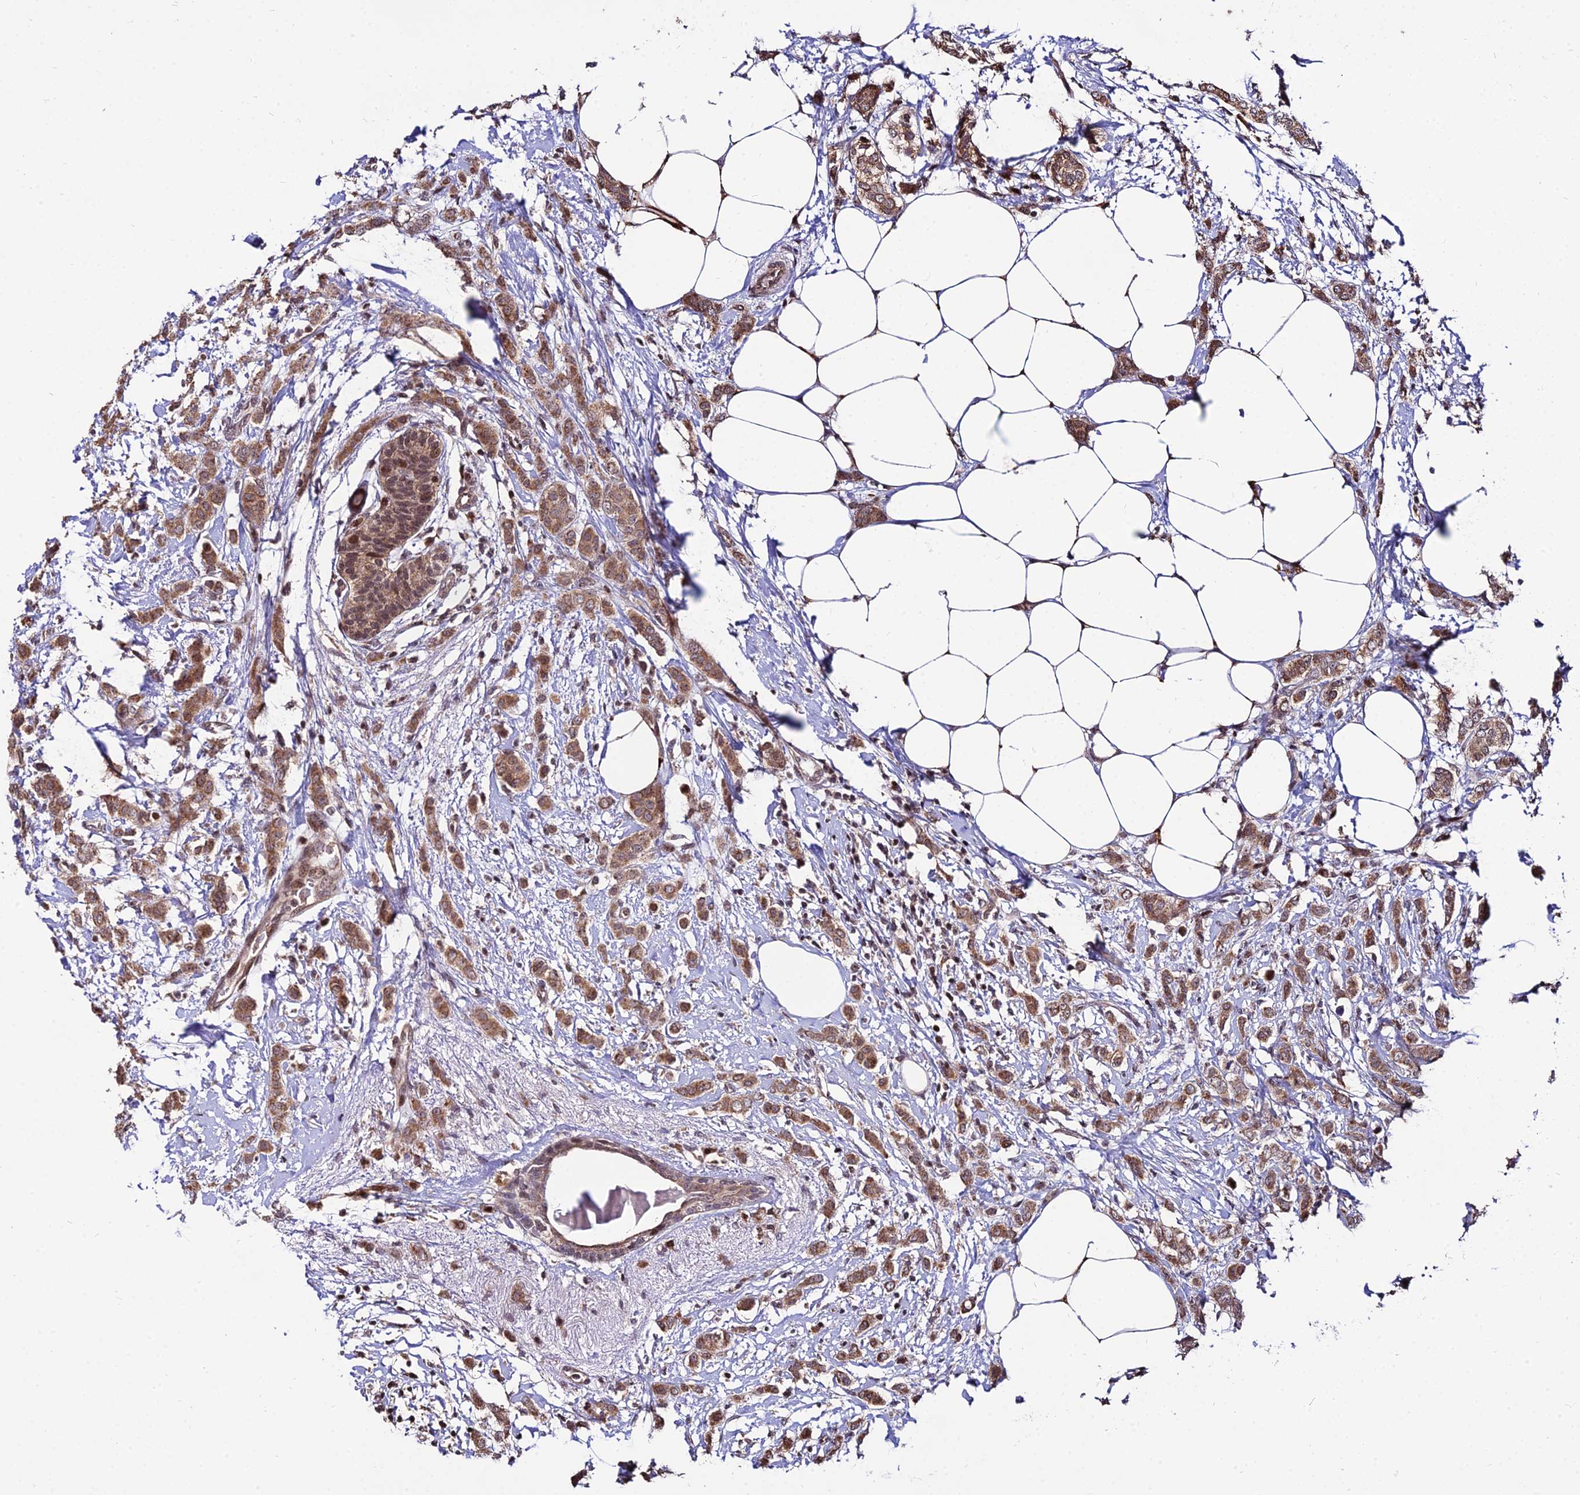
{"staining": {"intensity": "moderate", "quantity": ">75%", "location": "cytoplasmic/membranous"}, "tissue": "breast cancer", "cell_type": "Tumor cells", "image_type": "cancer", "snomed": [{"axis": "morphology", "description": "Duct carcinoma"}, {"axis": "topography", "description": "Breast"}], "caption": "A photomicrograph showing moderate cytoplasmic/membranous staining in approximately >75% of tumor cells in breast cancer (invasive ductal carcinoma), as visualized by brown immunohistochemical staining.", "gene": "CIB3", "patient": {"sex": "female", "age": 72}}